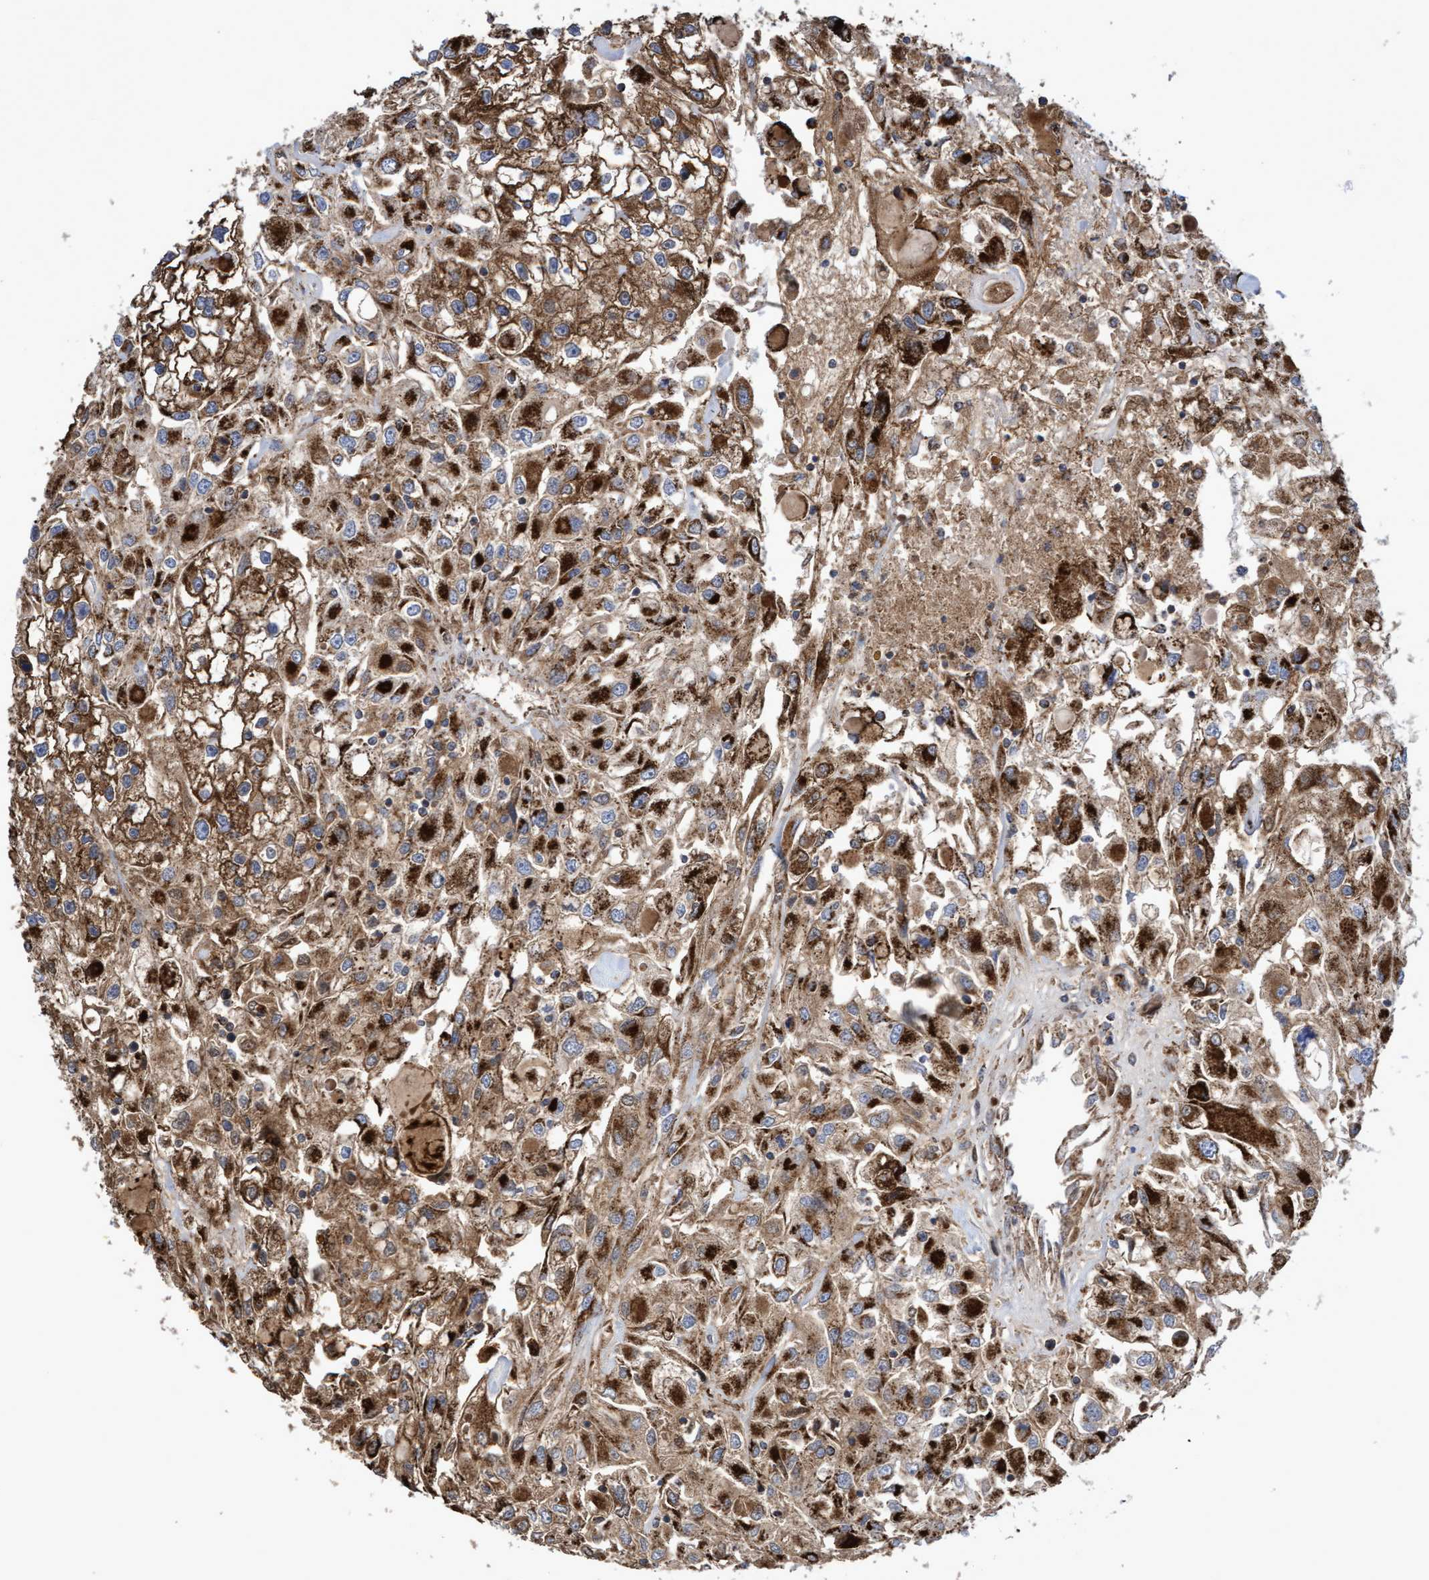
{"staining": {"intensity": "strong", "quantity": ">75%", "location": "cytoplasmic/membranous"}, "tissue": "renal cancer", "cell_type": "Tumor cells", "image_type": "cancer", "snomed": [{"axis": "morphology", "description": "Adenocarcinoma, NOS"}, {"axis": "topography", "description": "Kidney"}], "caption": "A brown stain labels strong cytoplasmic/membranous staining of a protein in renal adenocarcinoma tumor cells.", "gene": "COBL", "patient": {"sex": "female", "age": 52}}